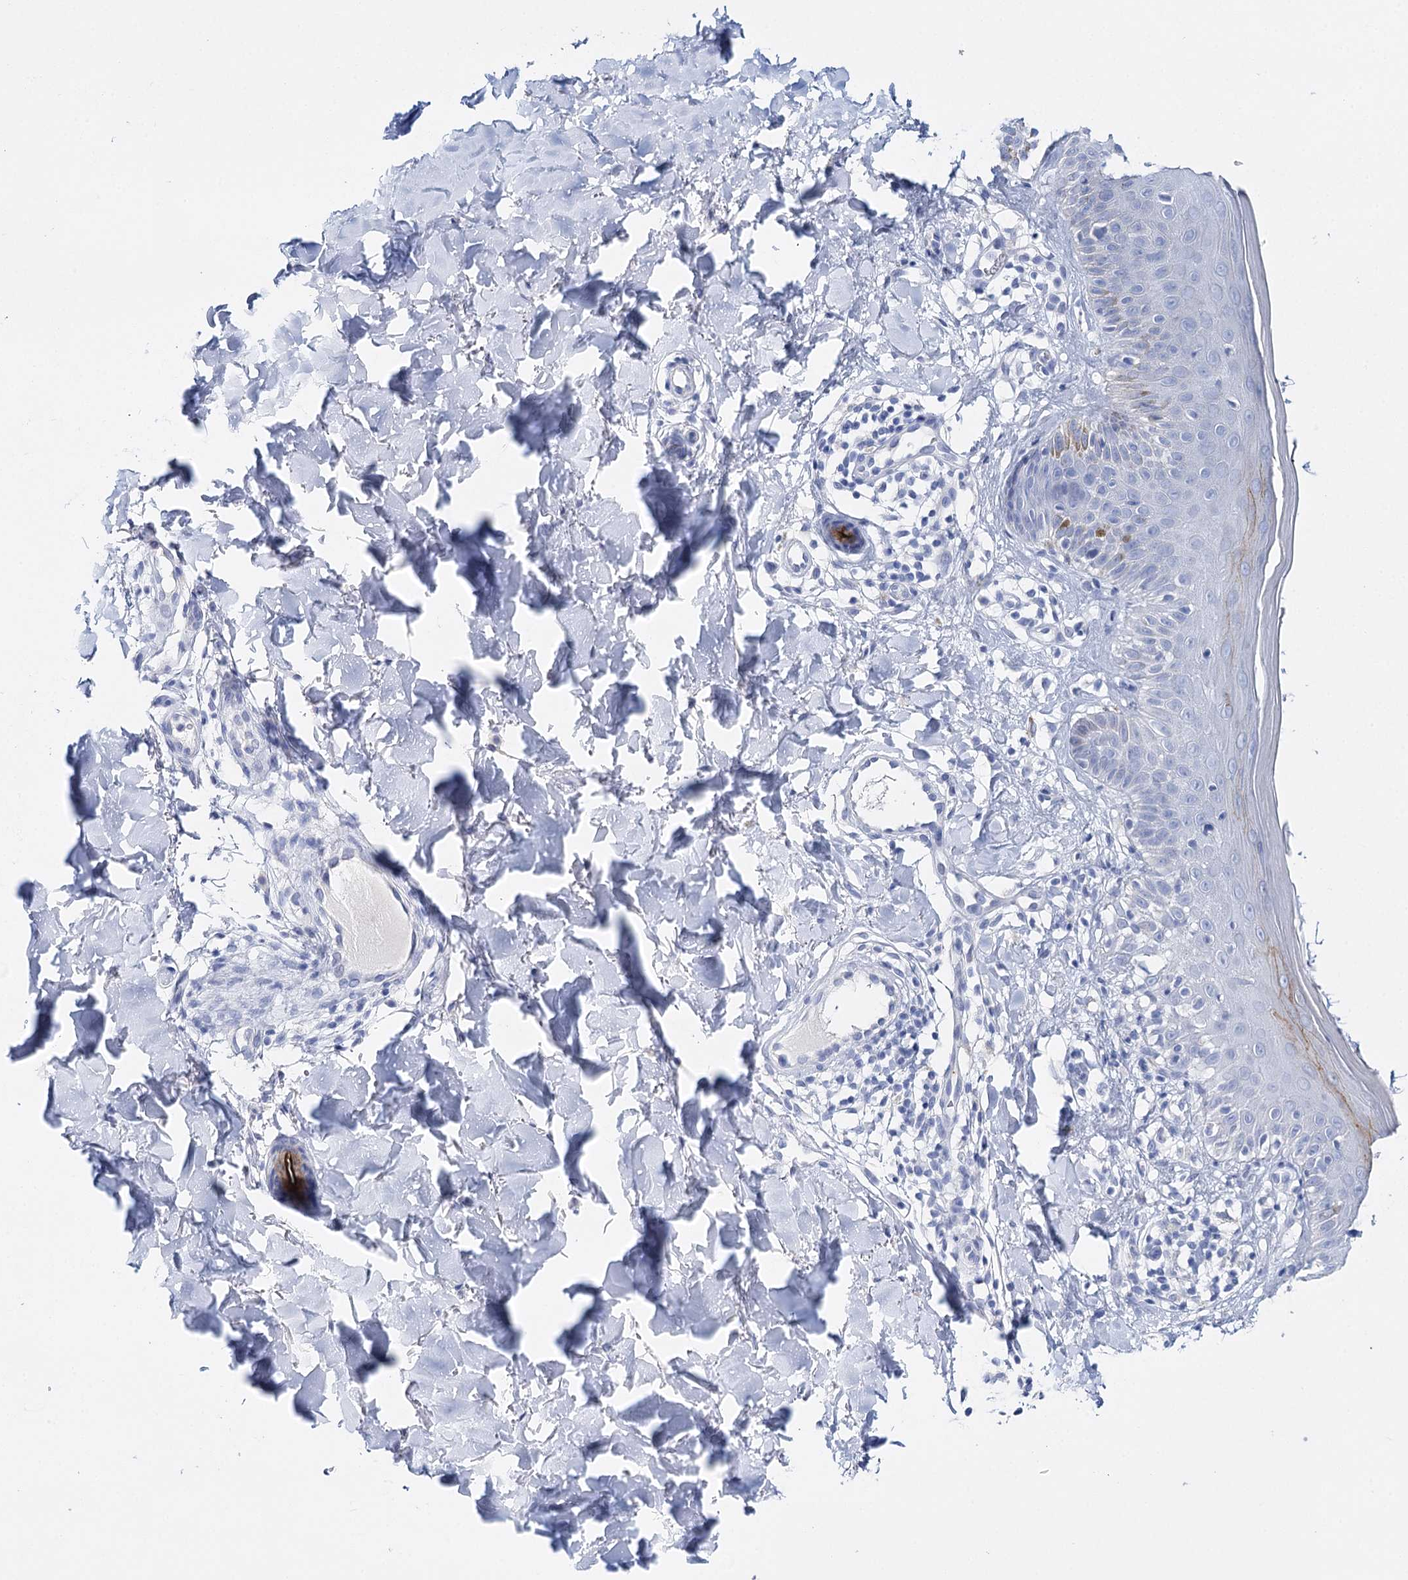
{"staining": {"intensity": "negative", "quantity": "none", "location": "none"}, "tissue": "skin", "cell_type": "Fibroblasts", "image_type": "normal", "snomed": [{"axis": "morphology", "description": "Normal tissue, NOS"}, {"axis": "topography", "description": "Skin"}], "caption": "Immunohistochemistry micrograph of unremarkable skin: human skin stained with DAB (3,3'-diaminobenzidine) exhibits no significant protein positivity in fibroblasts. The staining is performed using DAB brown chromogen with nuclei counter-stained in using hematoxylin.", "gene": "CEACAM8", "patient": {"sex": "male", "age": 52}}